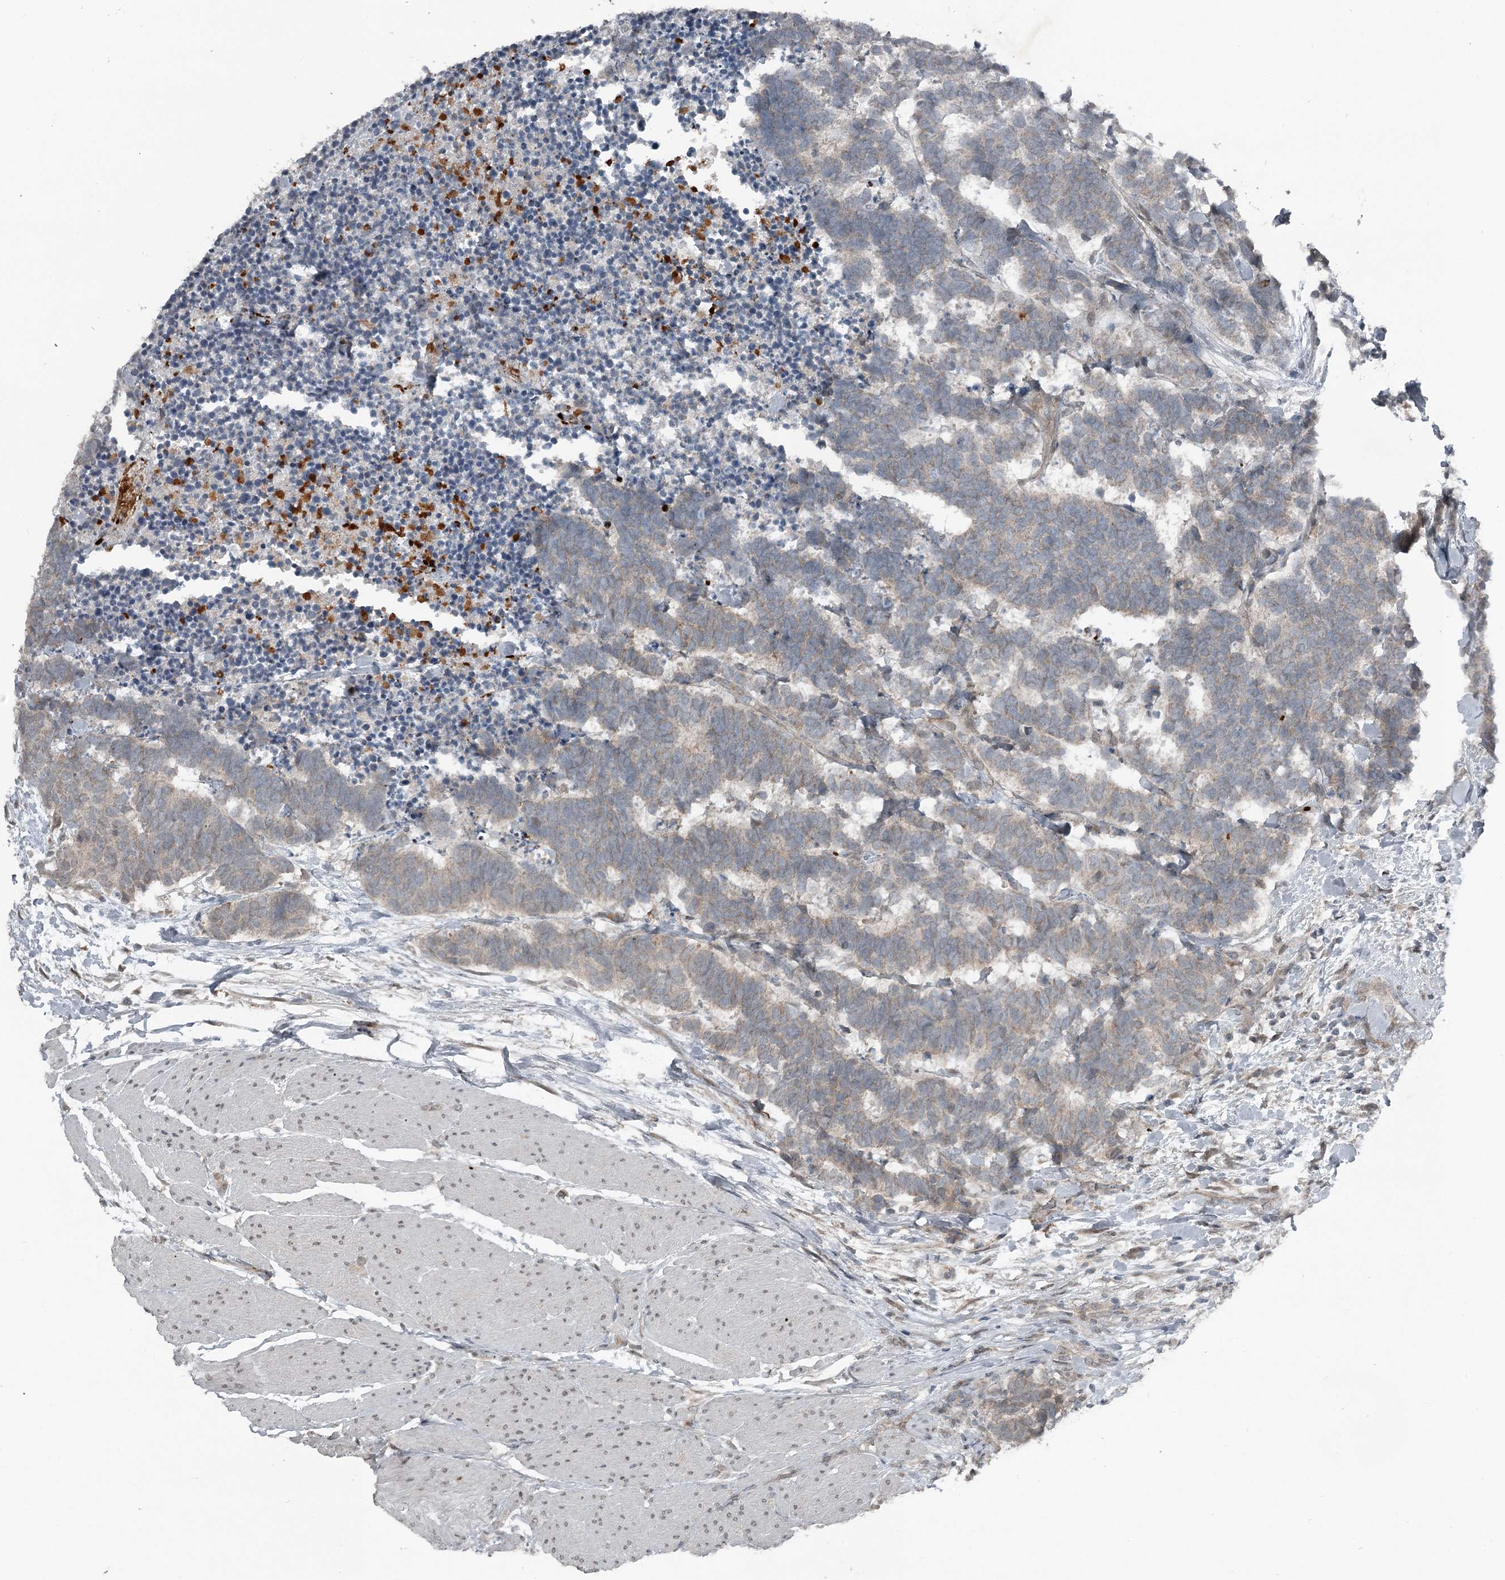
{"staining": {"intensity": "negative", "quantity": "none", "location": "none"}, "tissue": "carcinoid", "cell_type": "Tumor cells", "image_type": "cancer", "snomed": [{"axis": "morphology", "description": "Carcinoma, NOS"}, {"axis": "morphology", "description": "Carcinoid, malignant, NOS"}, {"axis": "topography", "description": "Urinary bladder"}], "caption": "DAB (3,3'-diaminobenzidine) immunohistochemical staining of carcinoma demonstrates no significant expression in tumor cells. (DAB immunohistochemistry (IHC), high magnification).", "gene": "SLC39A8", "patient": {"sex": "male", "age": 57}}